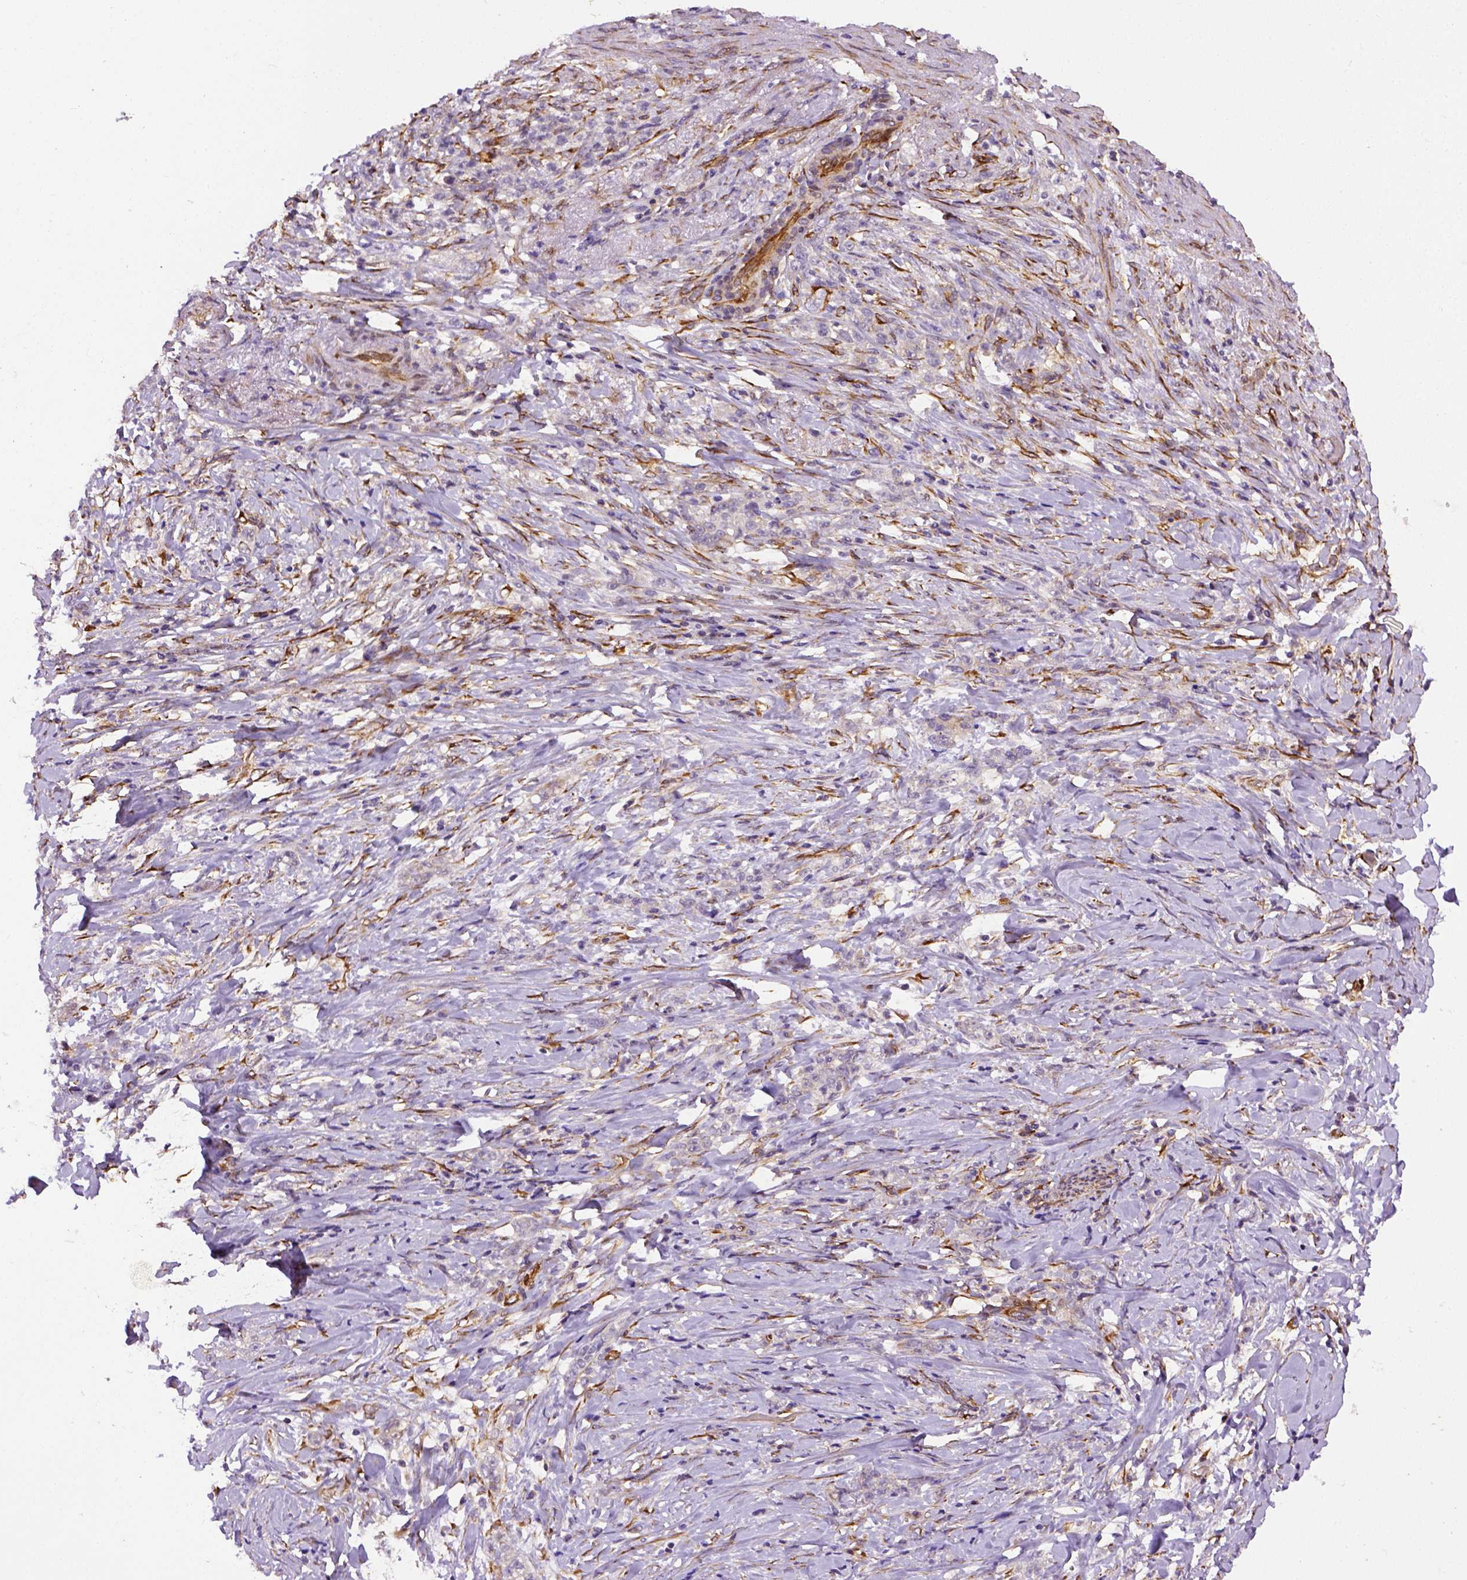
{"staining": {"intensity": "negative", "quantity": "none", "location": "none"}, "tissue": "stomach cancer", "cell_type": "Tumor cells", "image_type": "cancer", "snomed": [{"axis": "morphology", "description": "Adenocarcinoma, NOS"}, {"axis": "topography", "description": "Stomach, lower"}], "caption": "Tumor cells are negative for protein expression in human stomach cancer.", "gene": "KAZN", "patient": {"sex": "male", "age": 88}}